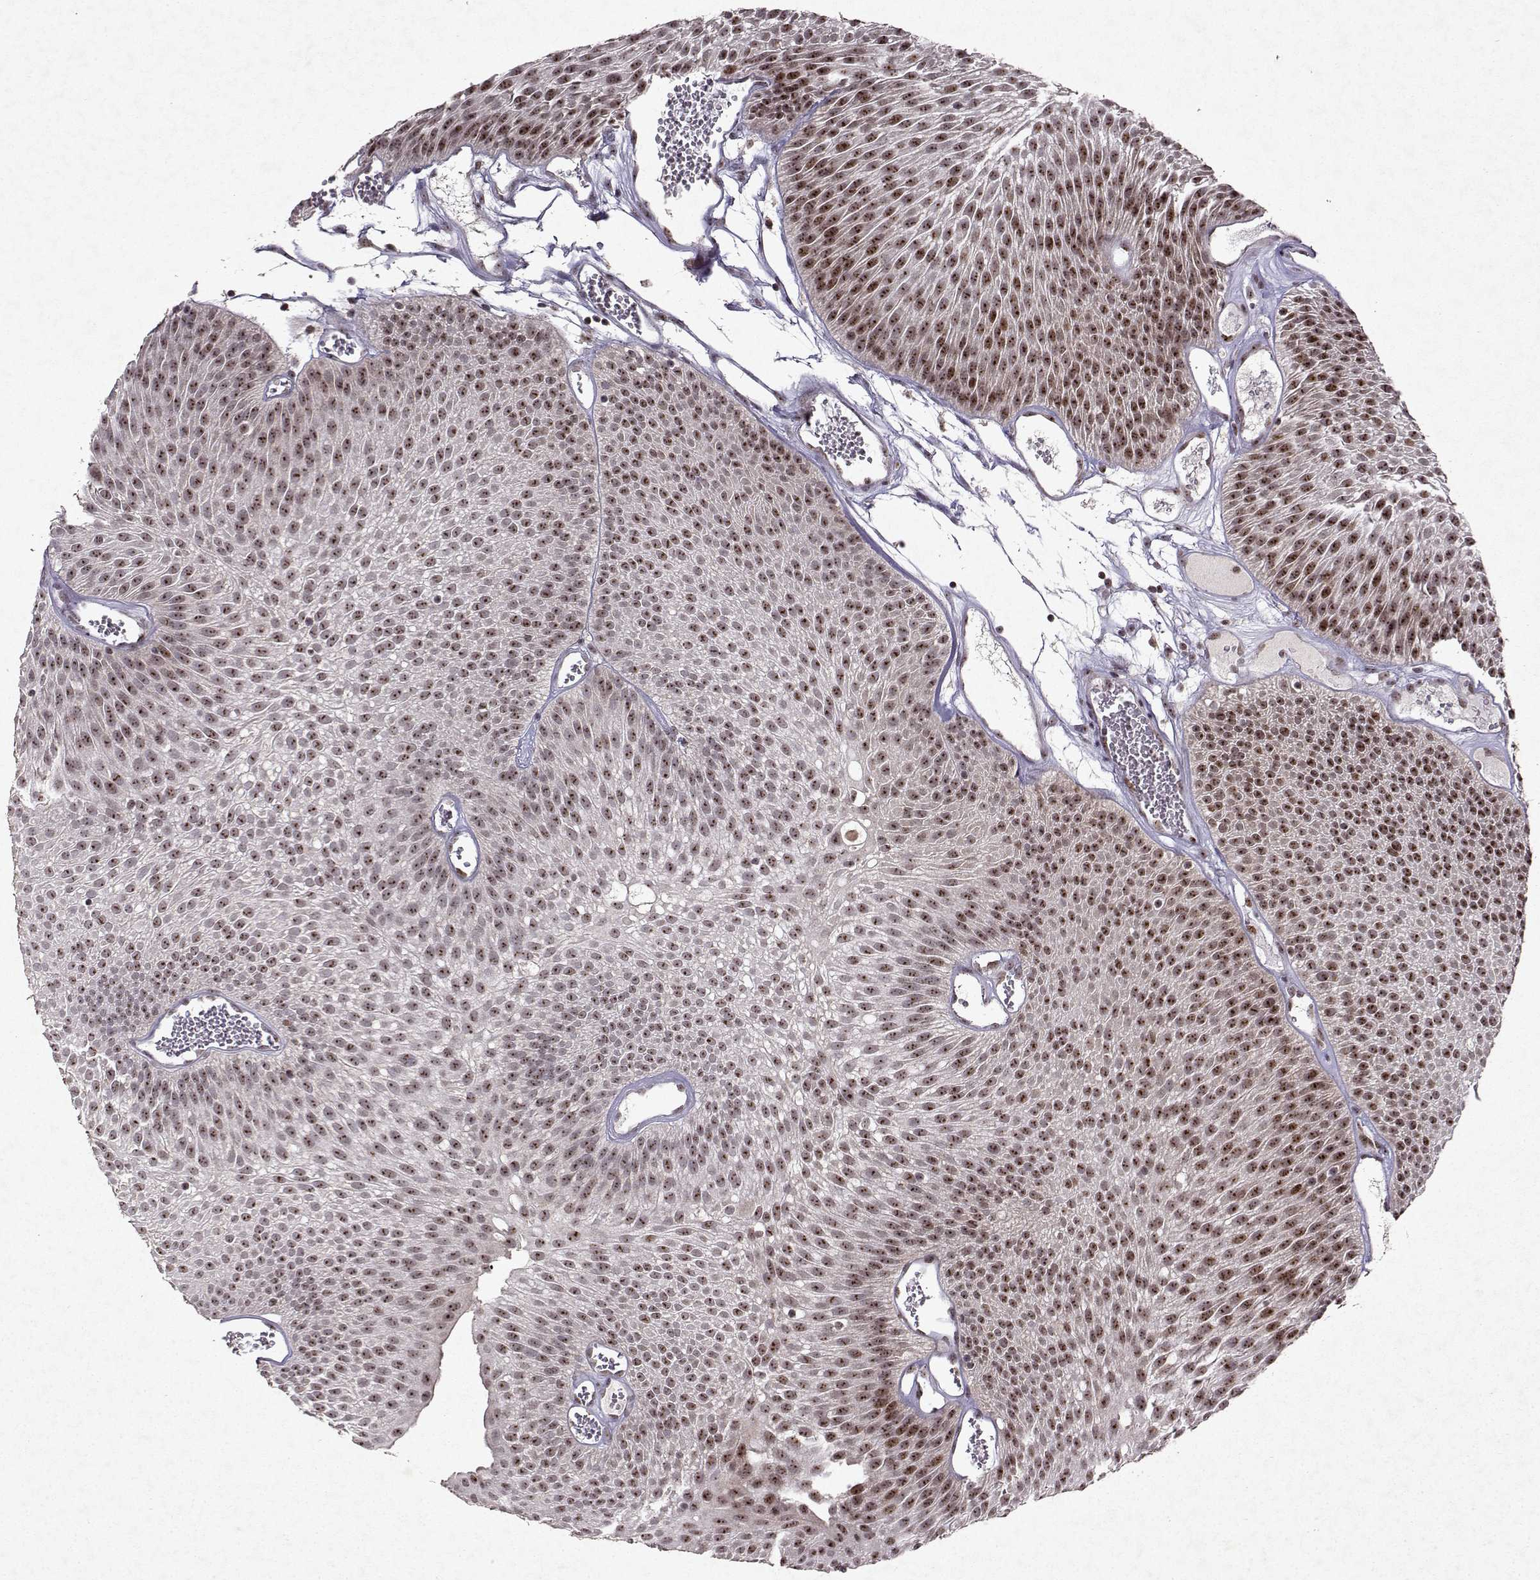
{"staining": {"intensity": "moderate", "quantity": ">75%", "location": "nuclear"}, "tissue": "urothelial cancer", "cell_type": "Tumor cells", "image_type": "cancer", "snomed": [{"axis": "morphology", "description": "Urothelial carcinoma, Low grade"}, {"axis": "topography", "description": "Urinary bladder"}], "caption": "Urothelial cancer stained with DAB immunohistochemistry shows medium levels of moderate nuclear positivity in approximately >75% of tumor cells.", "gene": "DDX56", "patient": {"sex": "male", "age": 52}}